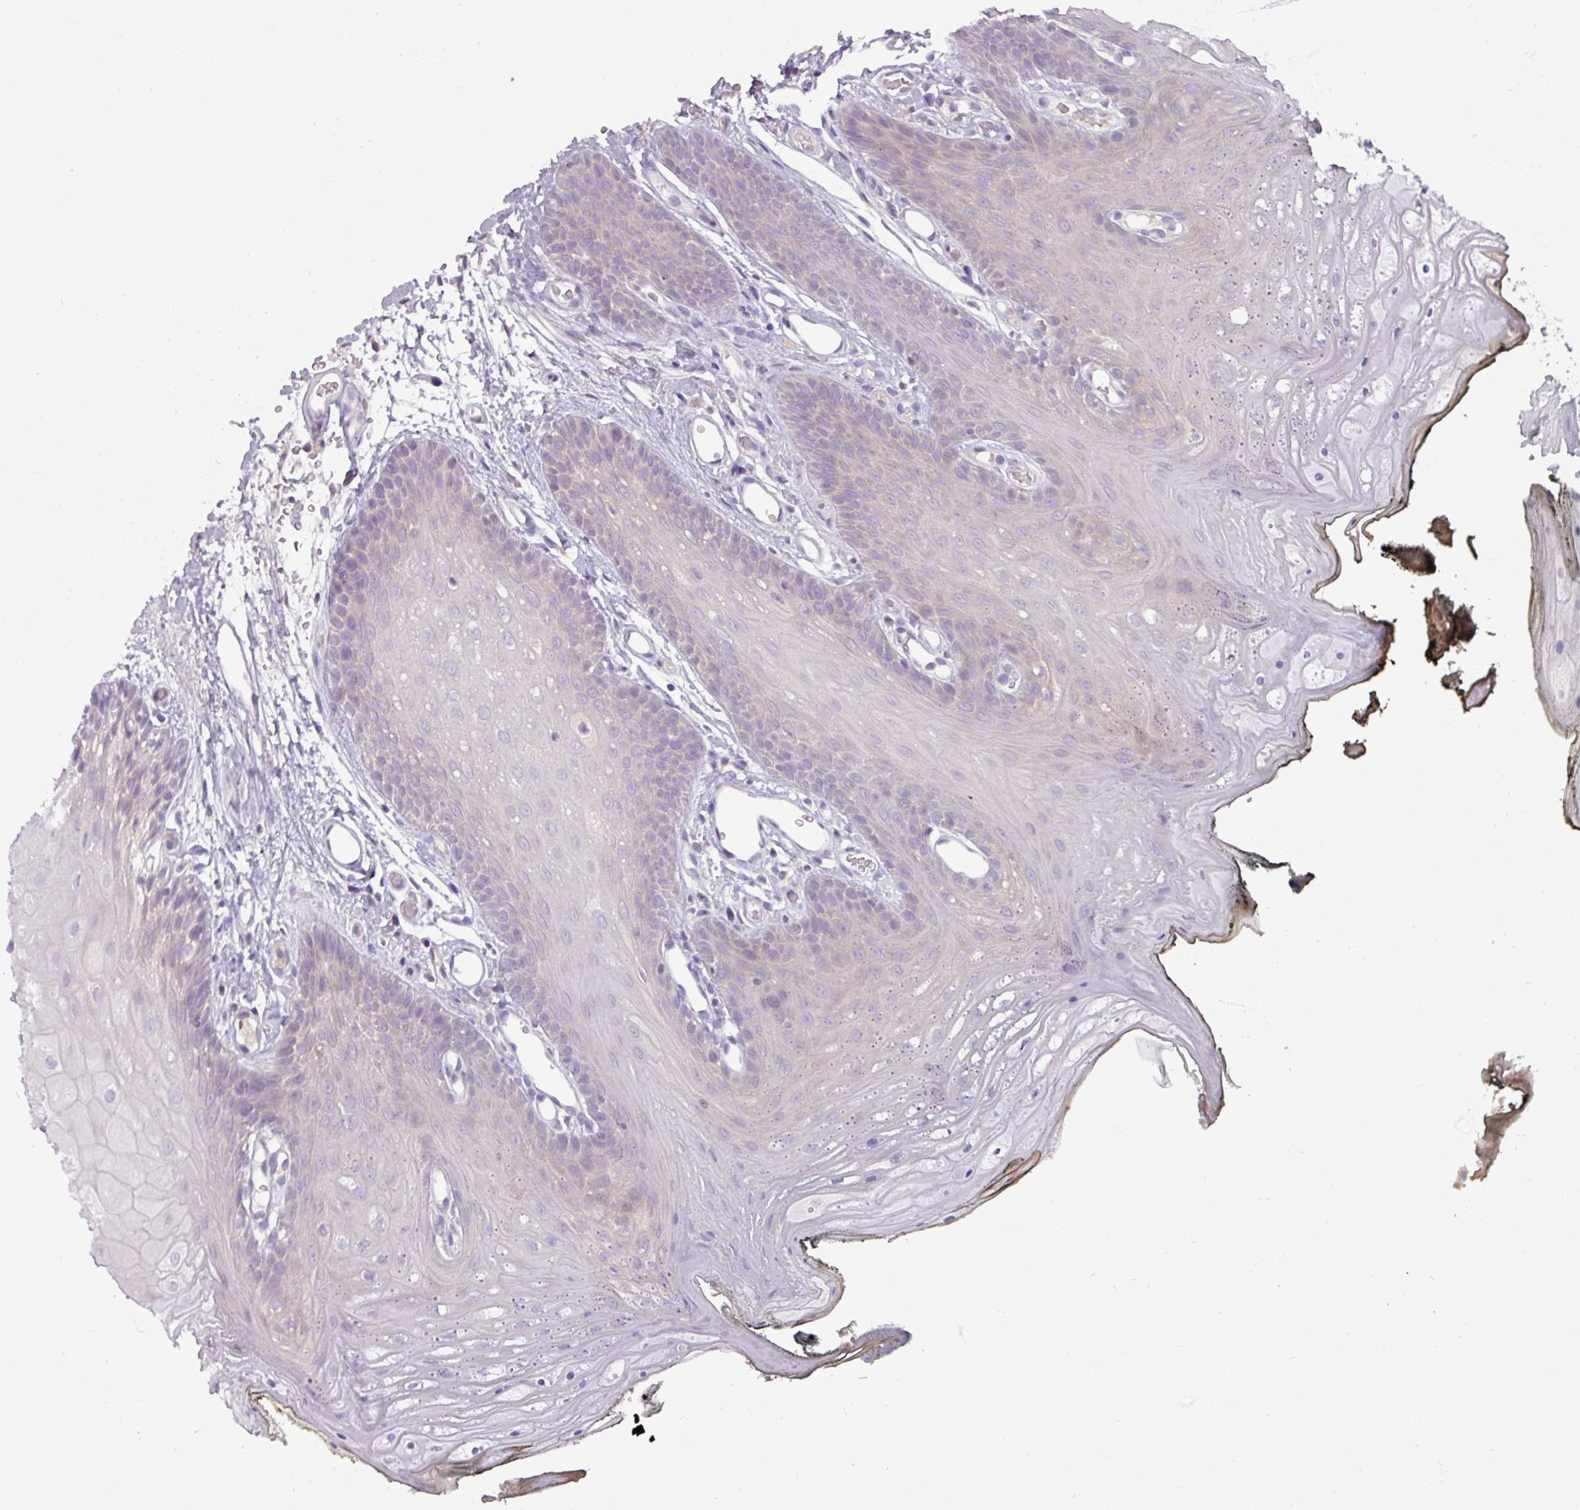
{"staining": {"intensity": "negative", "quantity": "none", "location": "none"}, "tissue": "oral mucosa", "cell_type": "Squamous epithelial cells", "image_type": "normal", "snomed": [{"axis": "morphology", "description": "Normal tissue, NOS"}, {"axis": "morphology", "description": "Squamous cell carcinoma, NOS"}, {"axis": "topography", "description": "Oral tissue"}, {"axis": "topography", "description": "Head-Neck"}], "caption": "Immunohistochemistry (IHC) histopathology image of unremarkable oral mucosa: oral mucosa stained with DAB shows no significant protein positivity in squamous epithelial cells.", "gene": "SMIM11", "patient": {"sex": "female", "age": 81}}